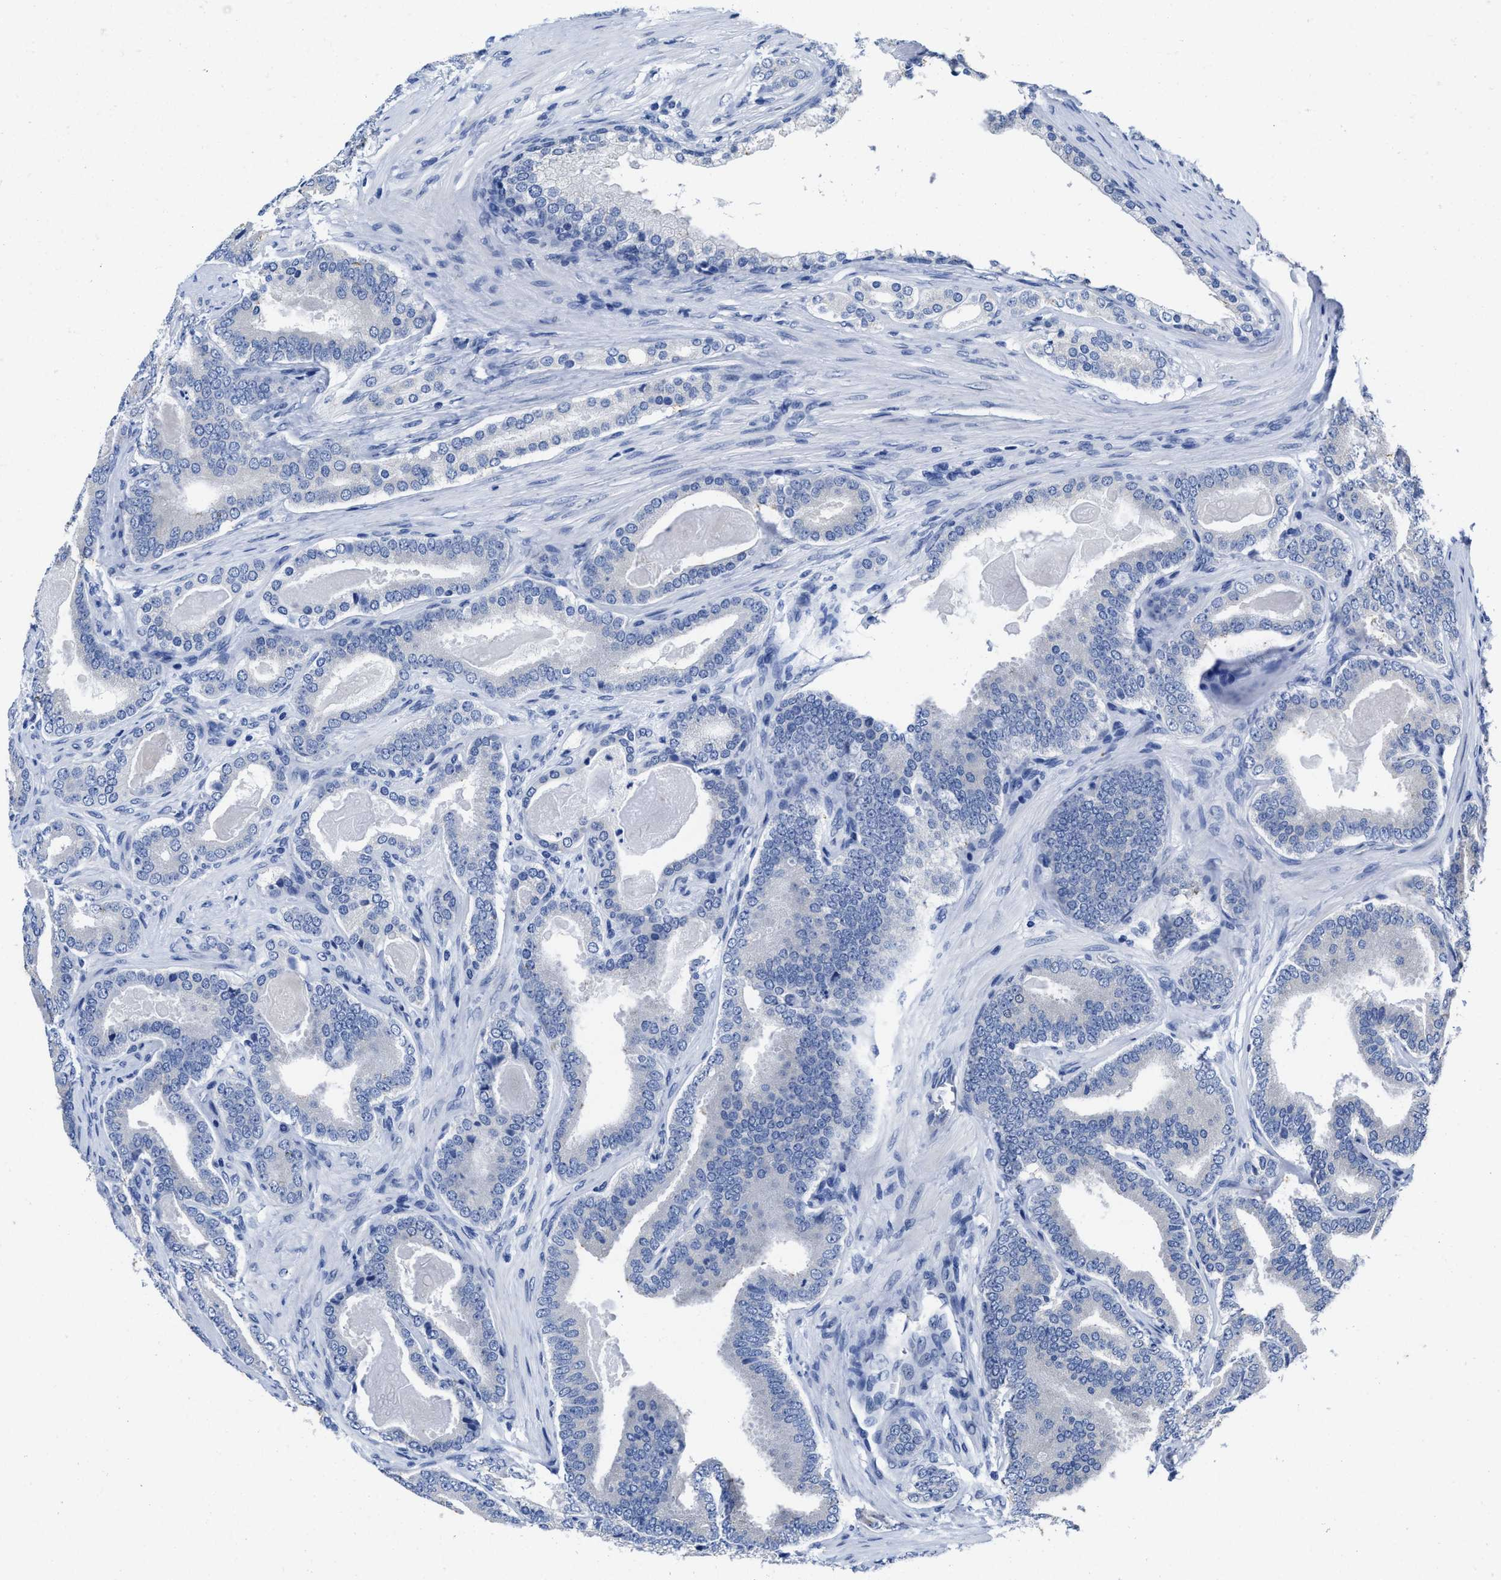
{"staining": {"intensity": "negative", "quantity": "none", "location": "none"}, "tissue": "prostate cancer", "cell_type": "Tumor cells", "image_type": "cancer", "snomed": [{"axis": "morphology", "description": "Adenocarcinoma, High grade"}, {"axis": "topography", "description": "Prostate"}], "caption": "Tumor cells show no significant staining in adenocarcinoma (high-grade) (prostate).", "gene": "HOOK1", "patient": {"sex": "male", "age": 60}}